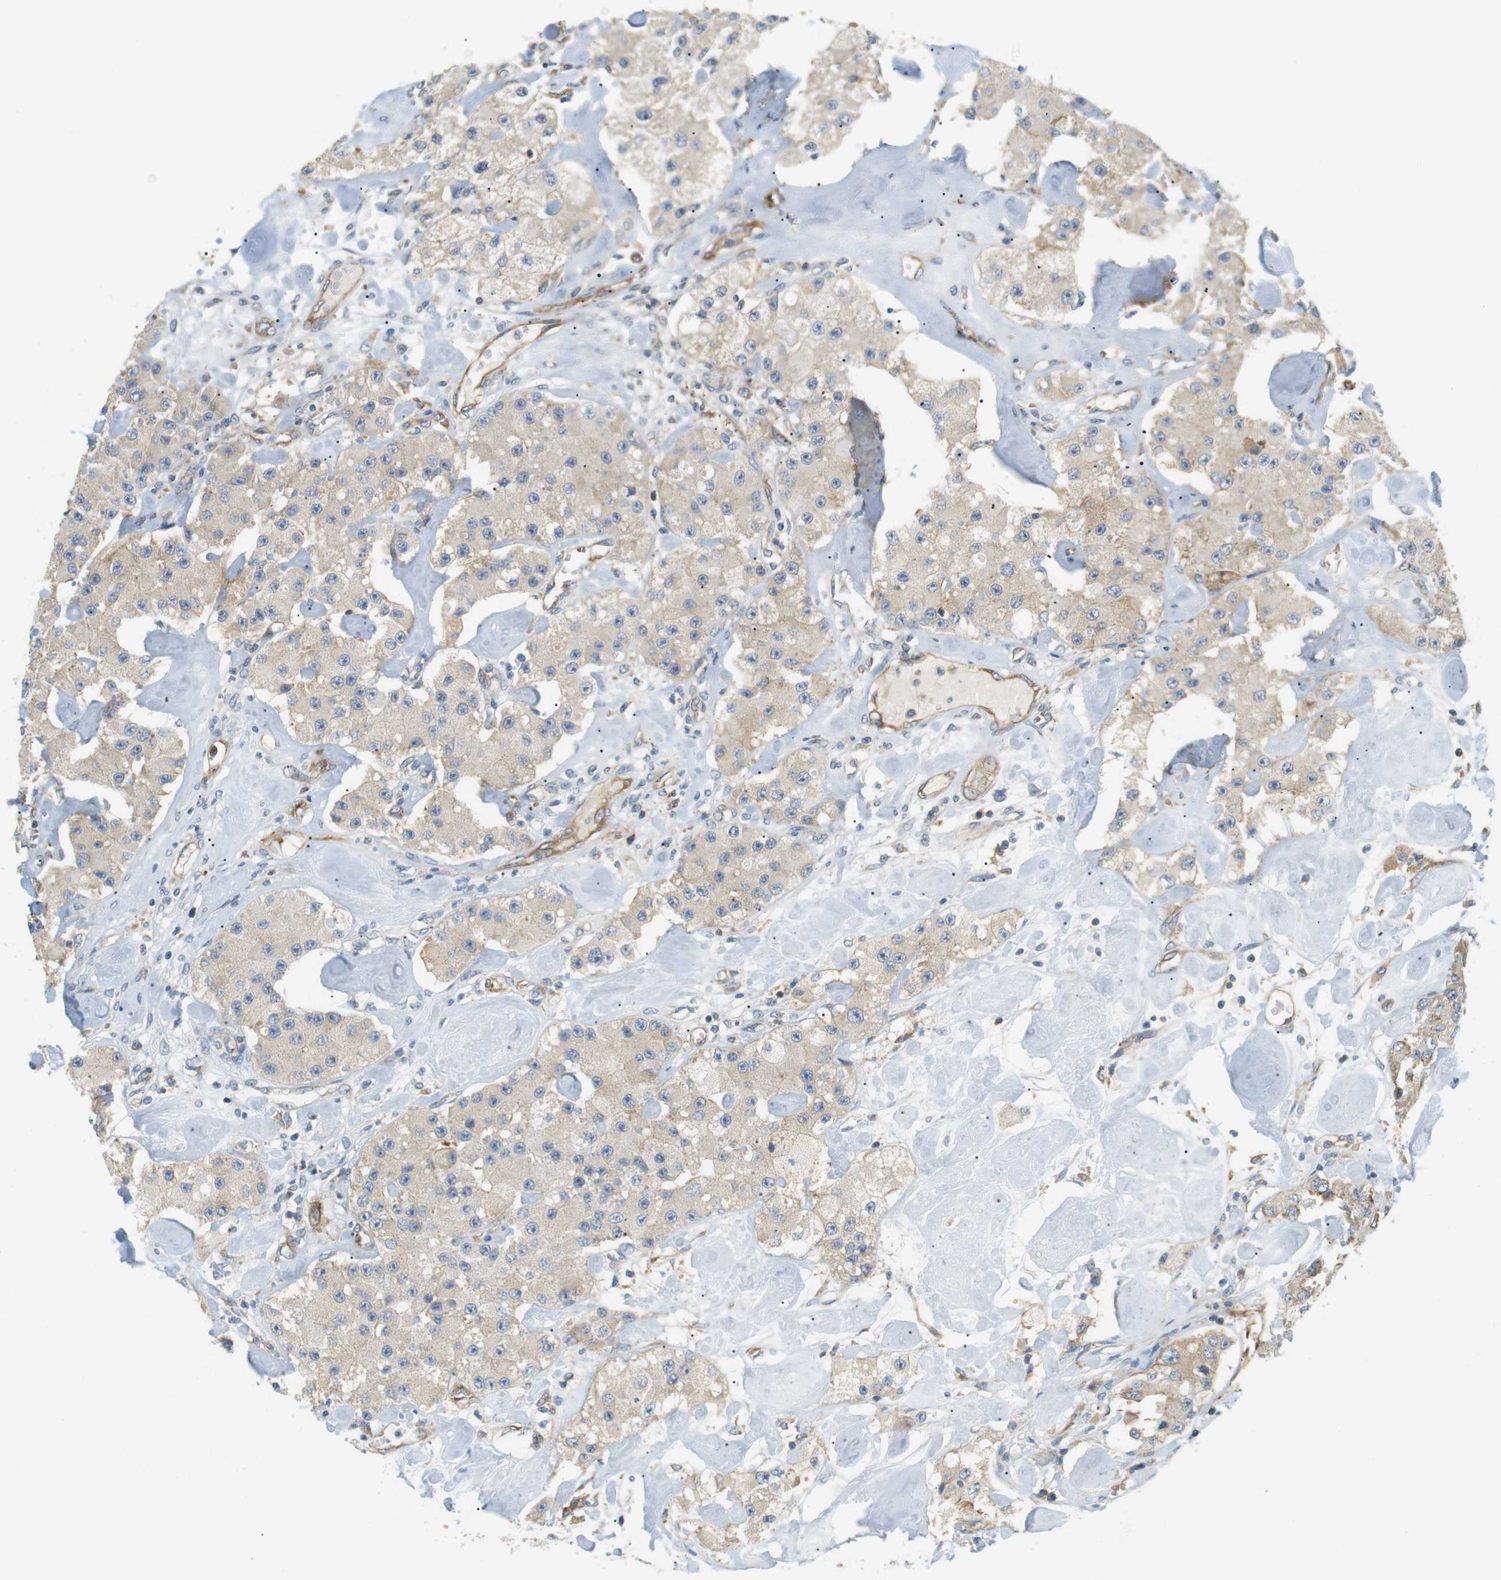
{"staining": {"intensity": "weak", "quantity": ">75%", "location": "cytoplasmic/membranous"}, "tissue": "carcinoid", "cell_type": "Tumor cells", "image_type": "cancer", "snomed": [{"axis": "morphology", "description": "Carcinoid, malignant, NOS"}, {"axis": "topography", "description": "Pancreas"}], "caption": "Immunohistochemistry histopathology image of neoplastic tissue: carcinoid (malignant) stained using immunohistochemistry (IHC) shows low levels of weak protein expression localized specifically in the cytoplasmic/membranous of tumor cells, appearing as a cytoplasmic/membranous brown color.", "gene": "TMEM200A", "patient": {"sex": "male", "age": 41}}